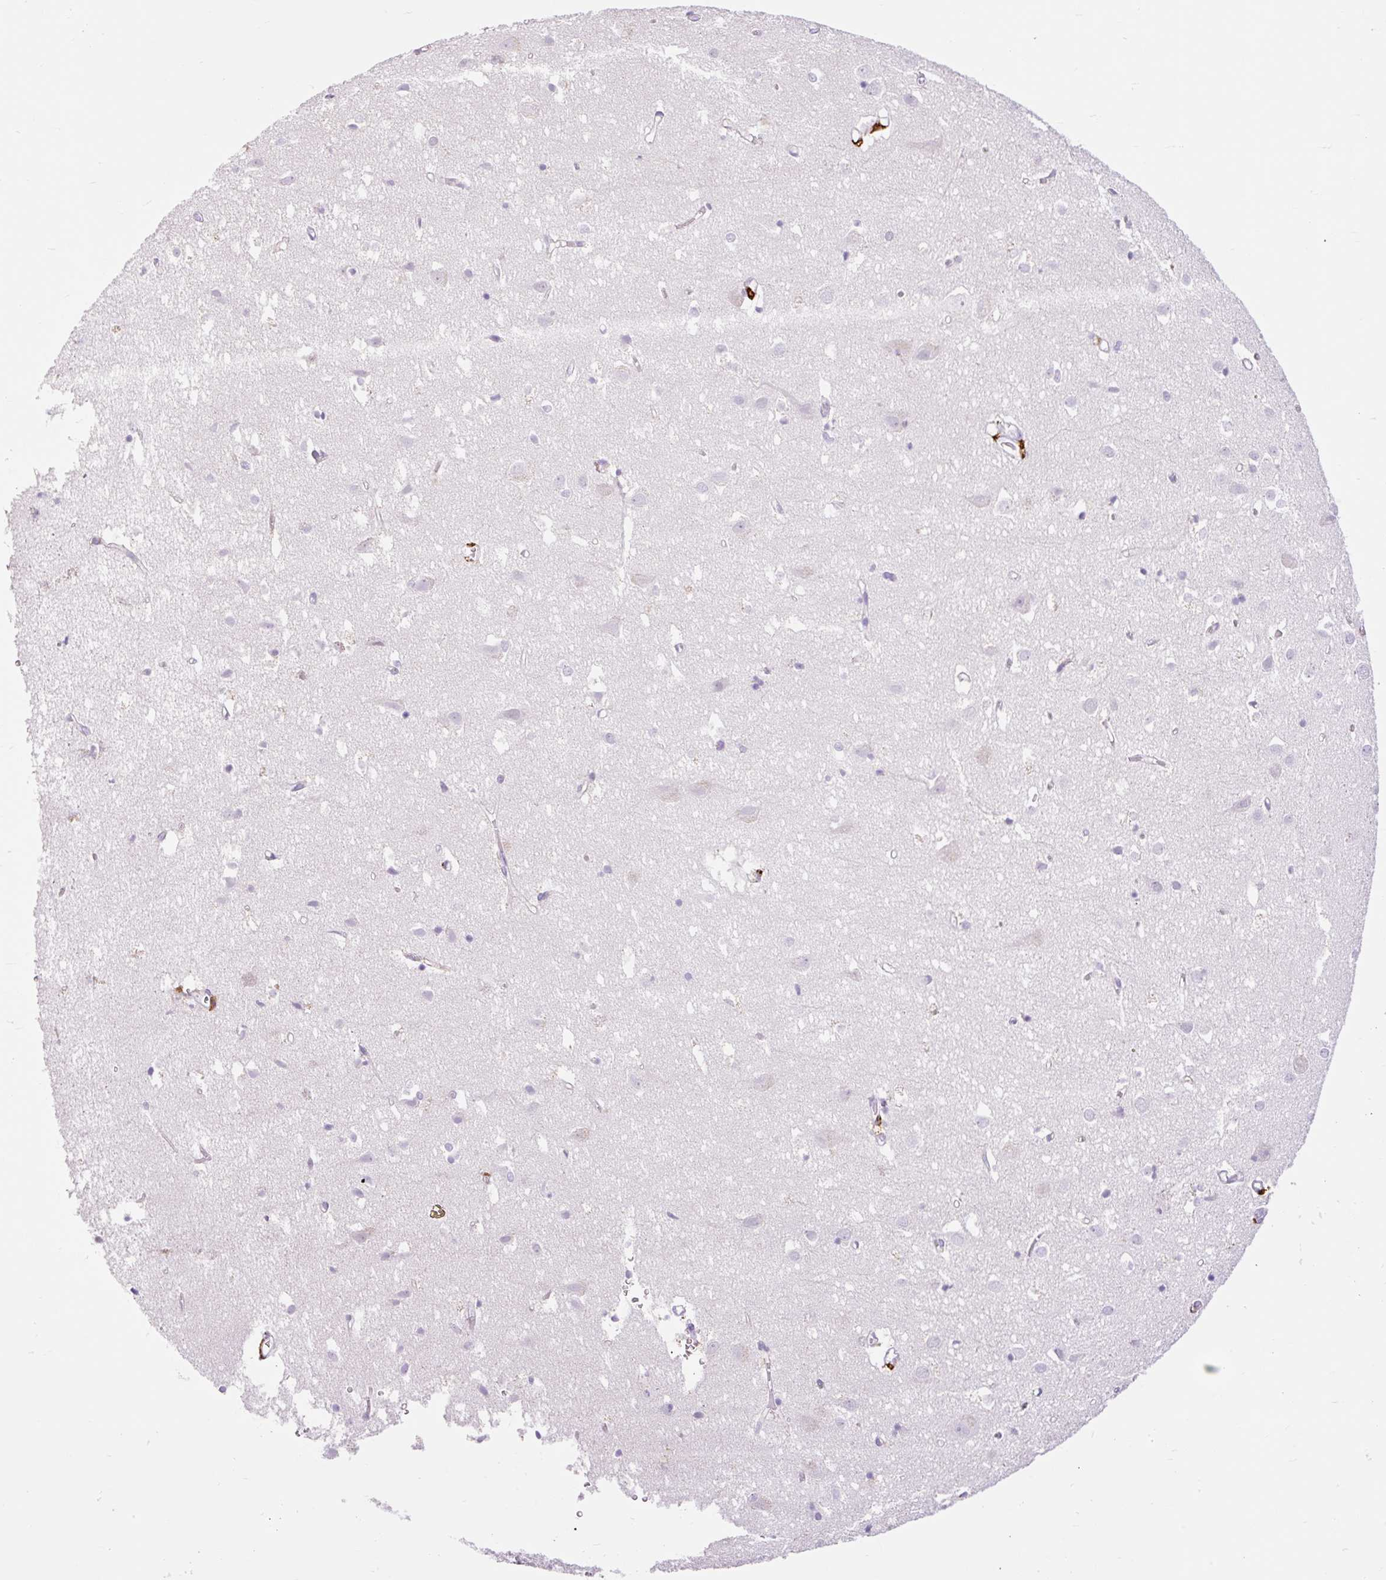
{"staining": {"intensity": "negative", "quantity": "none", "location": "none"}, "tissue": "cerebral cortex", "cell_type": "Endothelial cells", "image_type": "normal", "snomed": [{"axis": "morphology", "description": "Normal tissue, NOS"}, {"axis": "topography", "description": "Cerebral cortex"}], "caption": "The micrograph exhibits no staining of endothelial cells in normal cerebral cortex.", "gene": "SIGLEC1", "patient": {"sex": "male", "age": 70}}